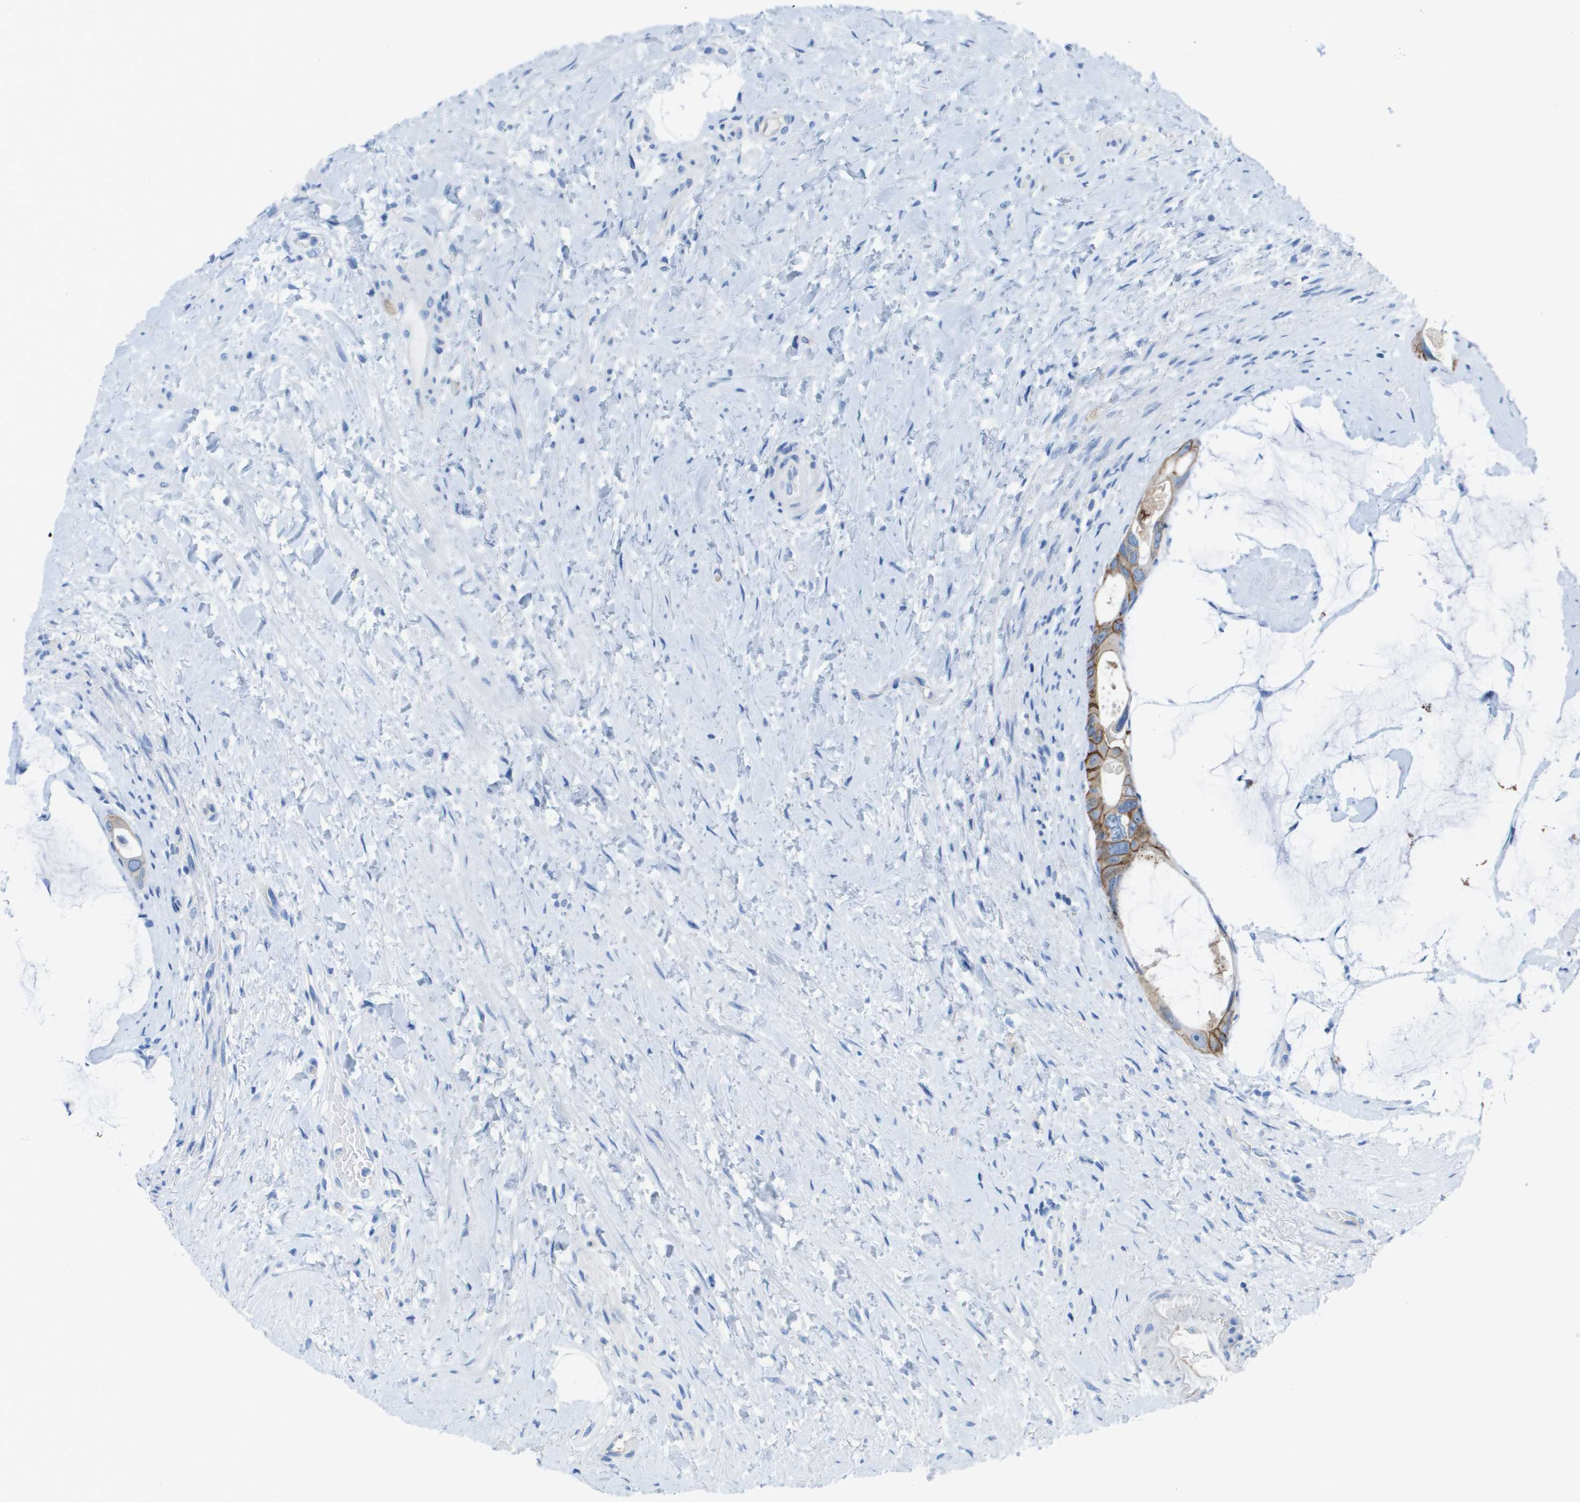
{"staining": {"intensity": "moderate", "quantity": ">75%", "location": "cytoplasmic/membranous"}, "tissue": "colorectal cancer", "cell_type": "Tumor cells", "image_type": "cancer", "snomed": [{"axis": "morphology", "description": "Adenocarcinoma, NOS"}, {"axis": "topography", "description": "Rectum"}], "caption": "A brown stain highlights moderate cytoplasmic/membranous staining of a protein in colorectal cancer (adenocarcinoma) tumor cells.", "gene": "CD46", "patient": {"sex": "male", "age": 51}}